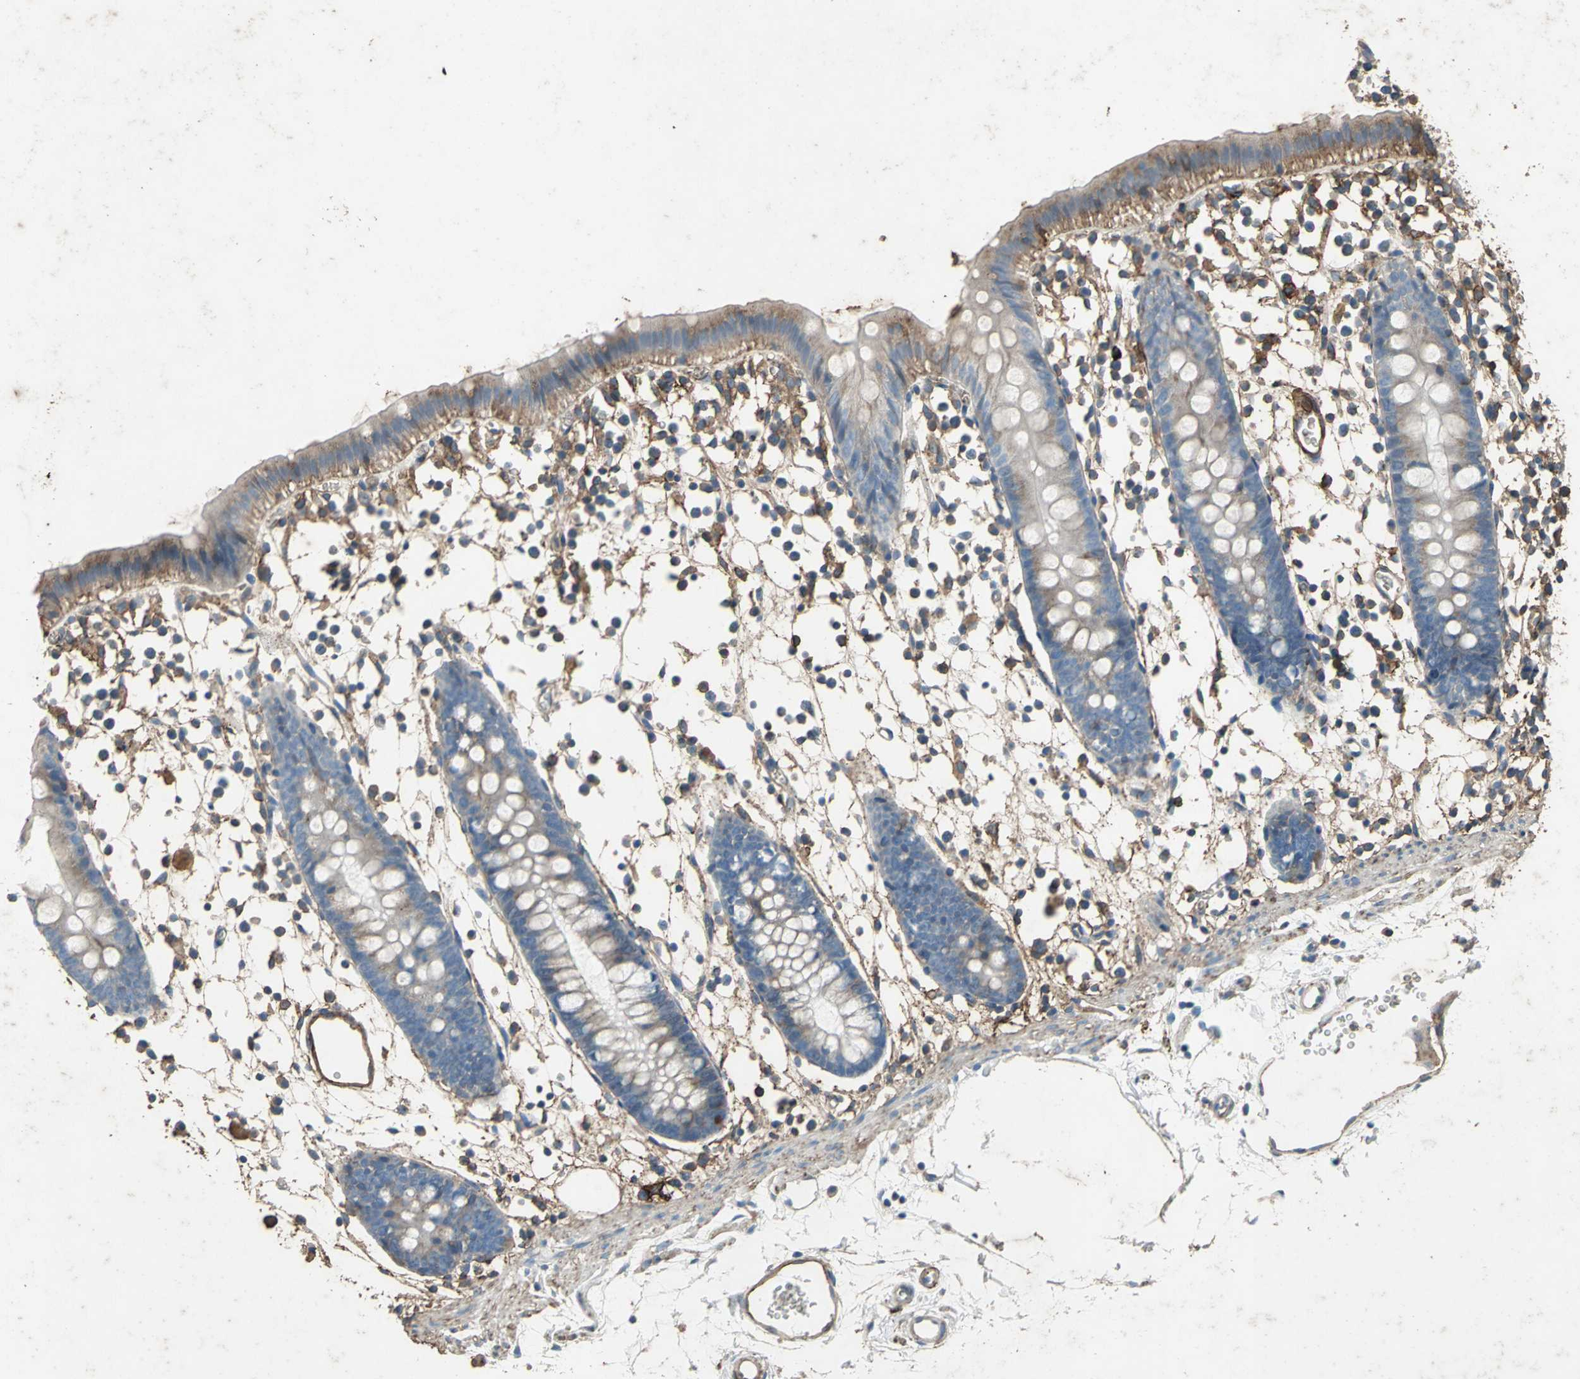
{"staining": {"intensity": "moderate", "quantity": ">75%", "location": "cytoplasmic/membranous"}, "tissue": "colon", "cell_type": "Endothelial cells", "image_type": "normal", "snomed": [{"axis": "morphology", "description": "Normal tissue, NOS"}, {"axis": "topography", "description": "Colon"}], "caption": "Immunohistochemistry (IHC) of normal human colon exhibits medium levels of moderate cytoplasmic/membranous expression in approximately >75% of endothelial cells.", "gene": "CCR6", "patient": {"sex": "male", "age": 14}}